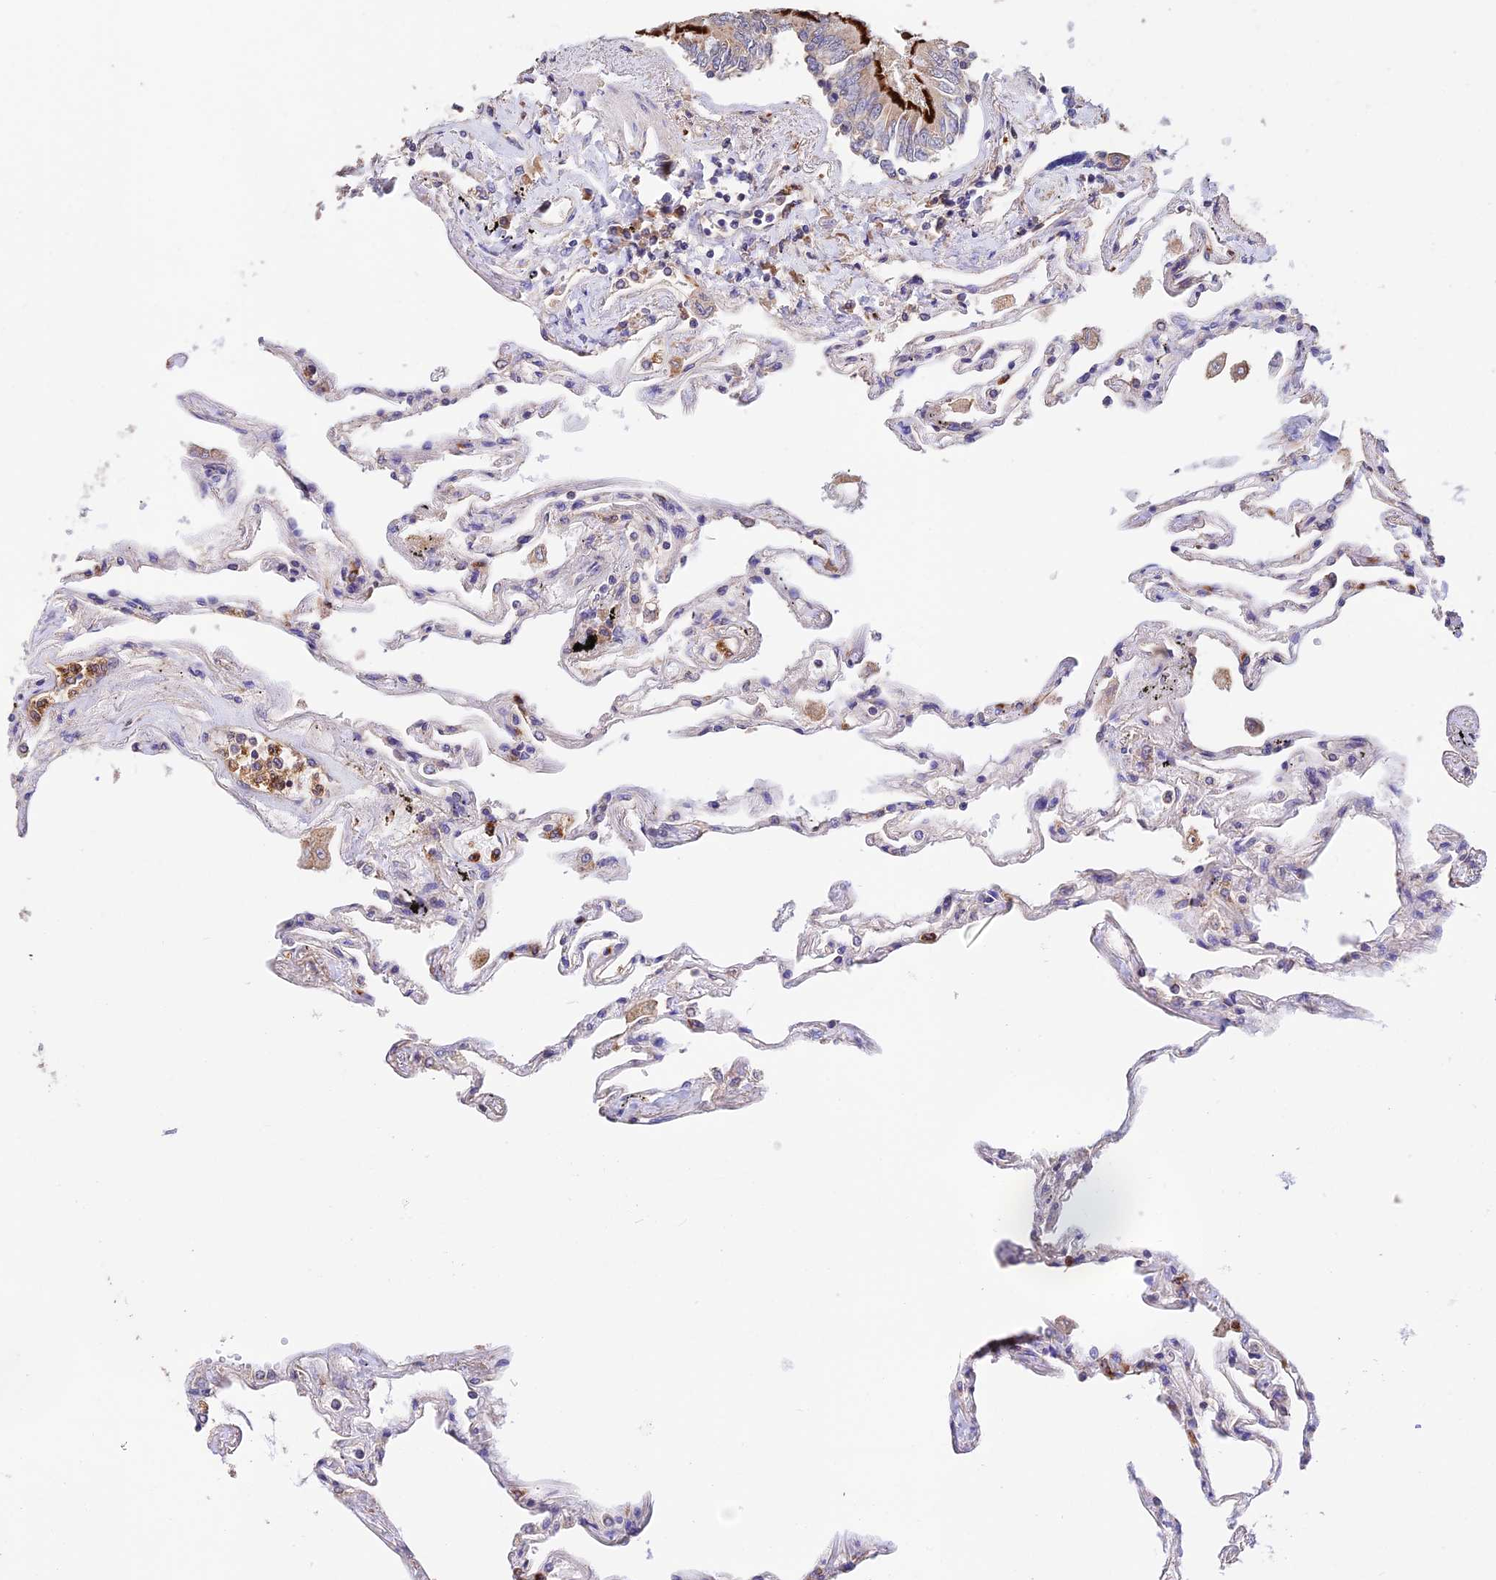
{"staining": {"intensity": "weak", "quantity": "<25%", "location": "cytoplasmic/membranous"}, "tissue": "lung", "cell_type": "Alveolar cells", "image_type": "normal", "snomed": [{"axis": "morphology", "description": "Normal tissue, NOS"}, {"axis": "topography", "description": "Lung"}], "caption": "IHC image of normal lung stained for a protein (brown), which demonstrates no expression in alveolar cells.", "gene": "EMC3", "patient": {"sex": "female", "age": 67}}